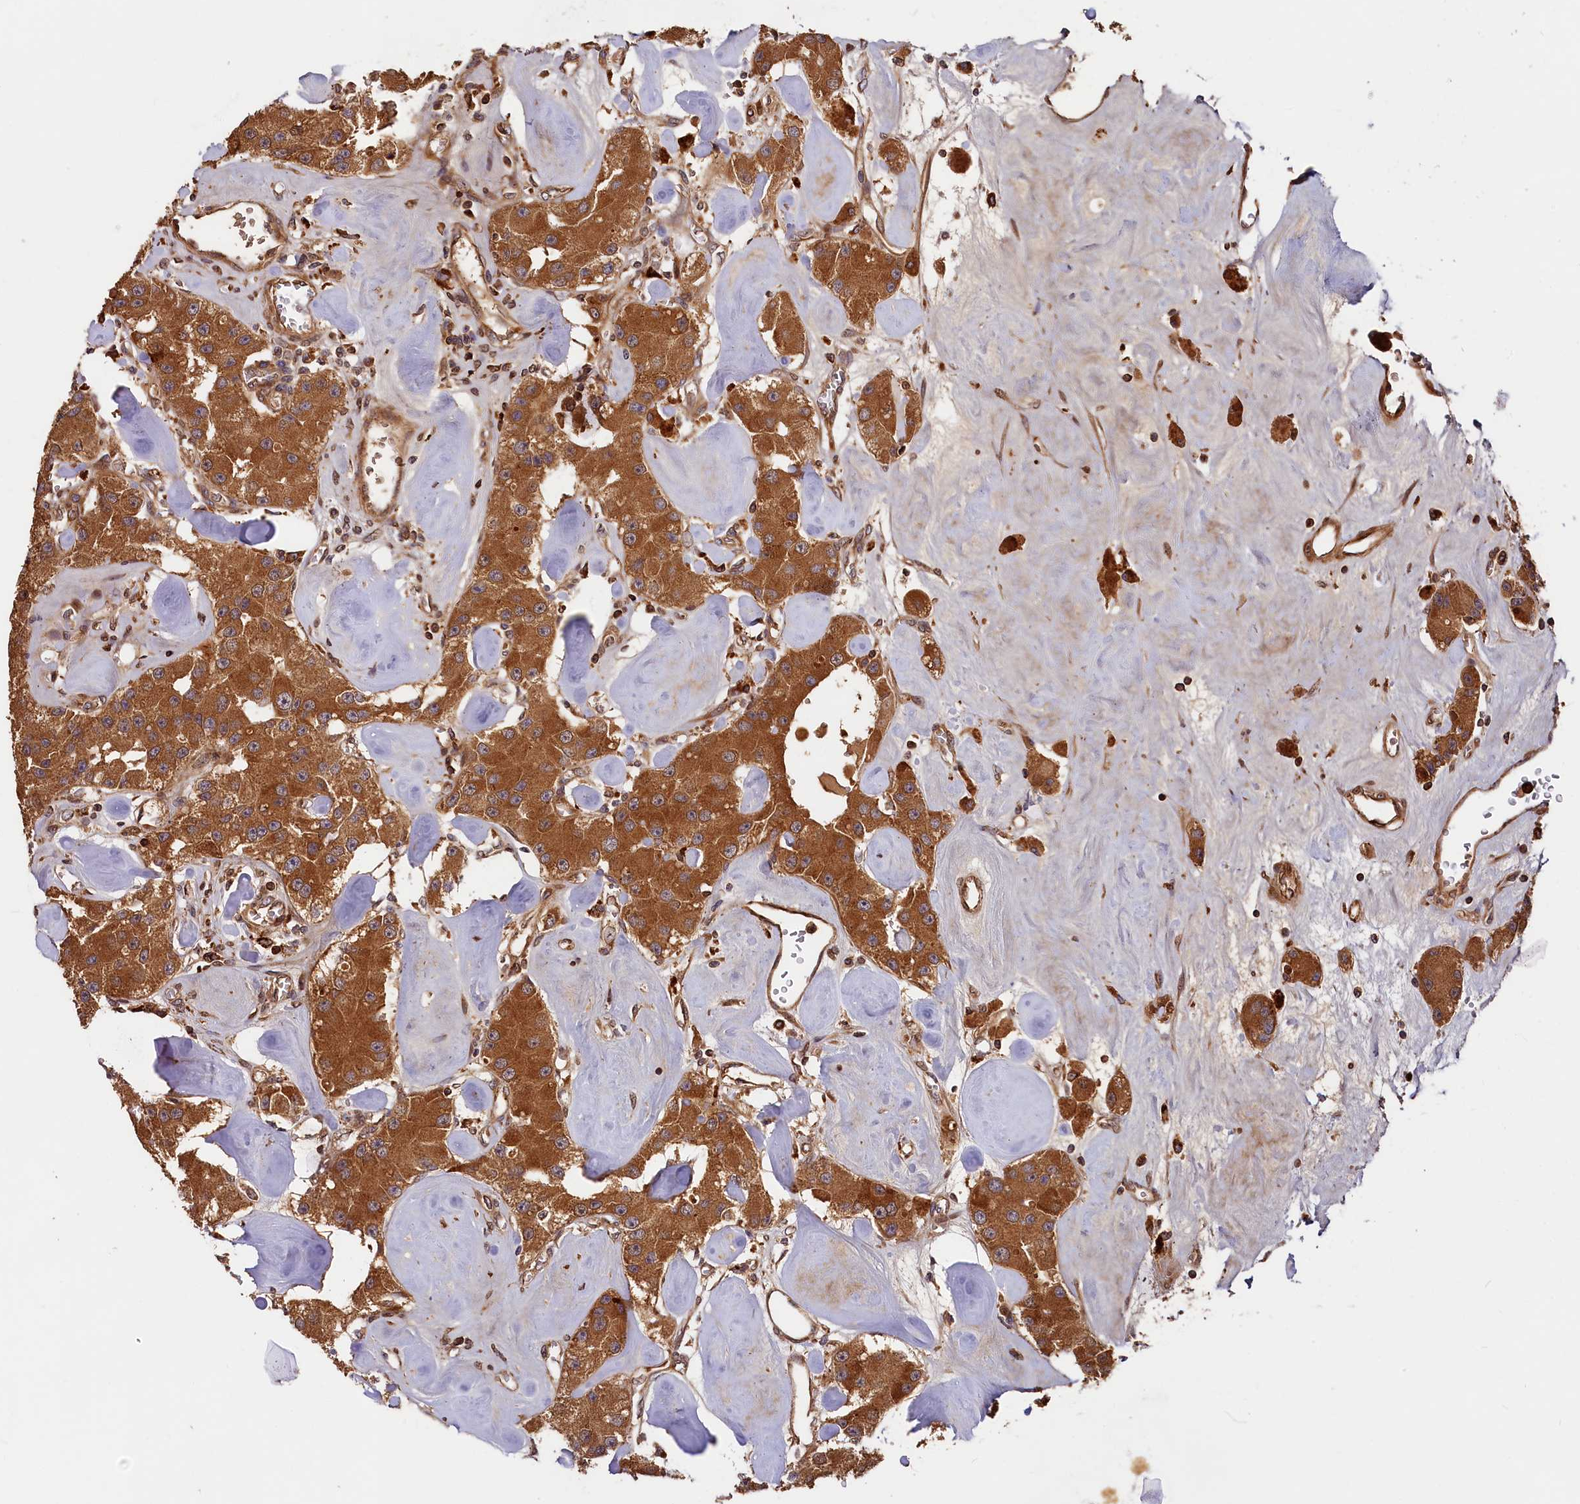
{"staining": {"intensity": "strong", "quantity": ">75%", "location": "cytoplasmic/membranous"}, "tissue": "carcinoid", "cell_type": "Tumor cells", "image_type": "cancer", "snomed": [{"axis": "morphology", "description": "Carcinoid, malignant, NOS"}, {"axis": "topography", "description": "Pancreas"}], "caption": "Malignant carcinoid stained with a brown dye demonstrates strong cytoplasmic/membranous positive expression in about >75% of tumor cells.", "gene": "HMOX2", "patient": {"sex": "male", "age": 41}}